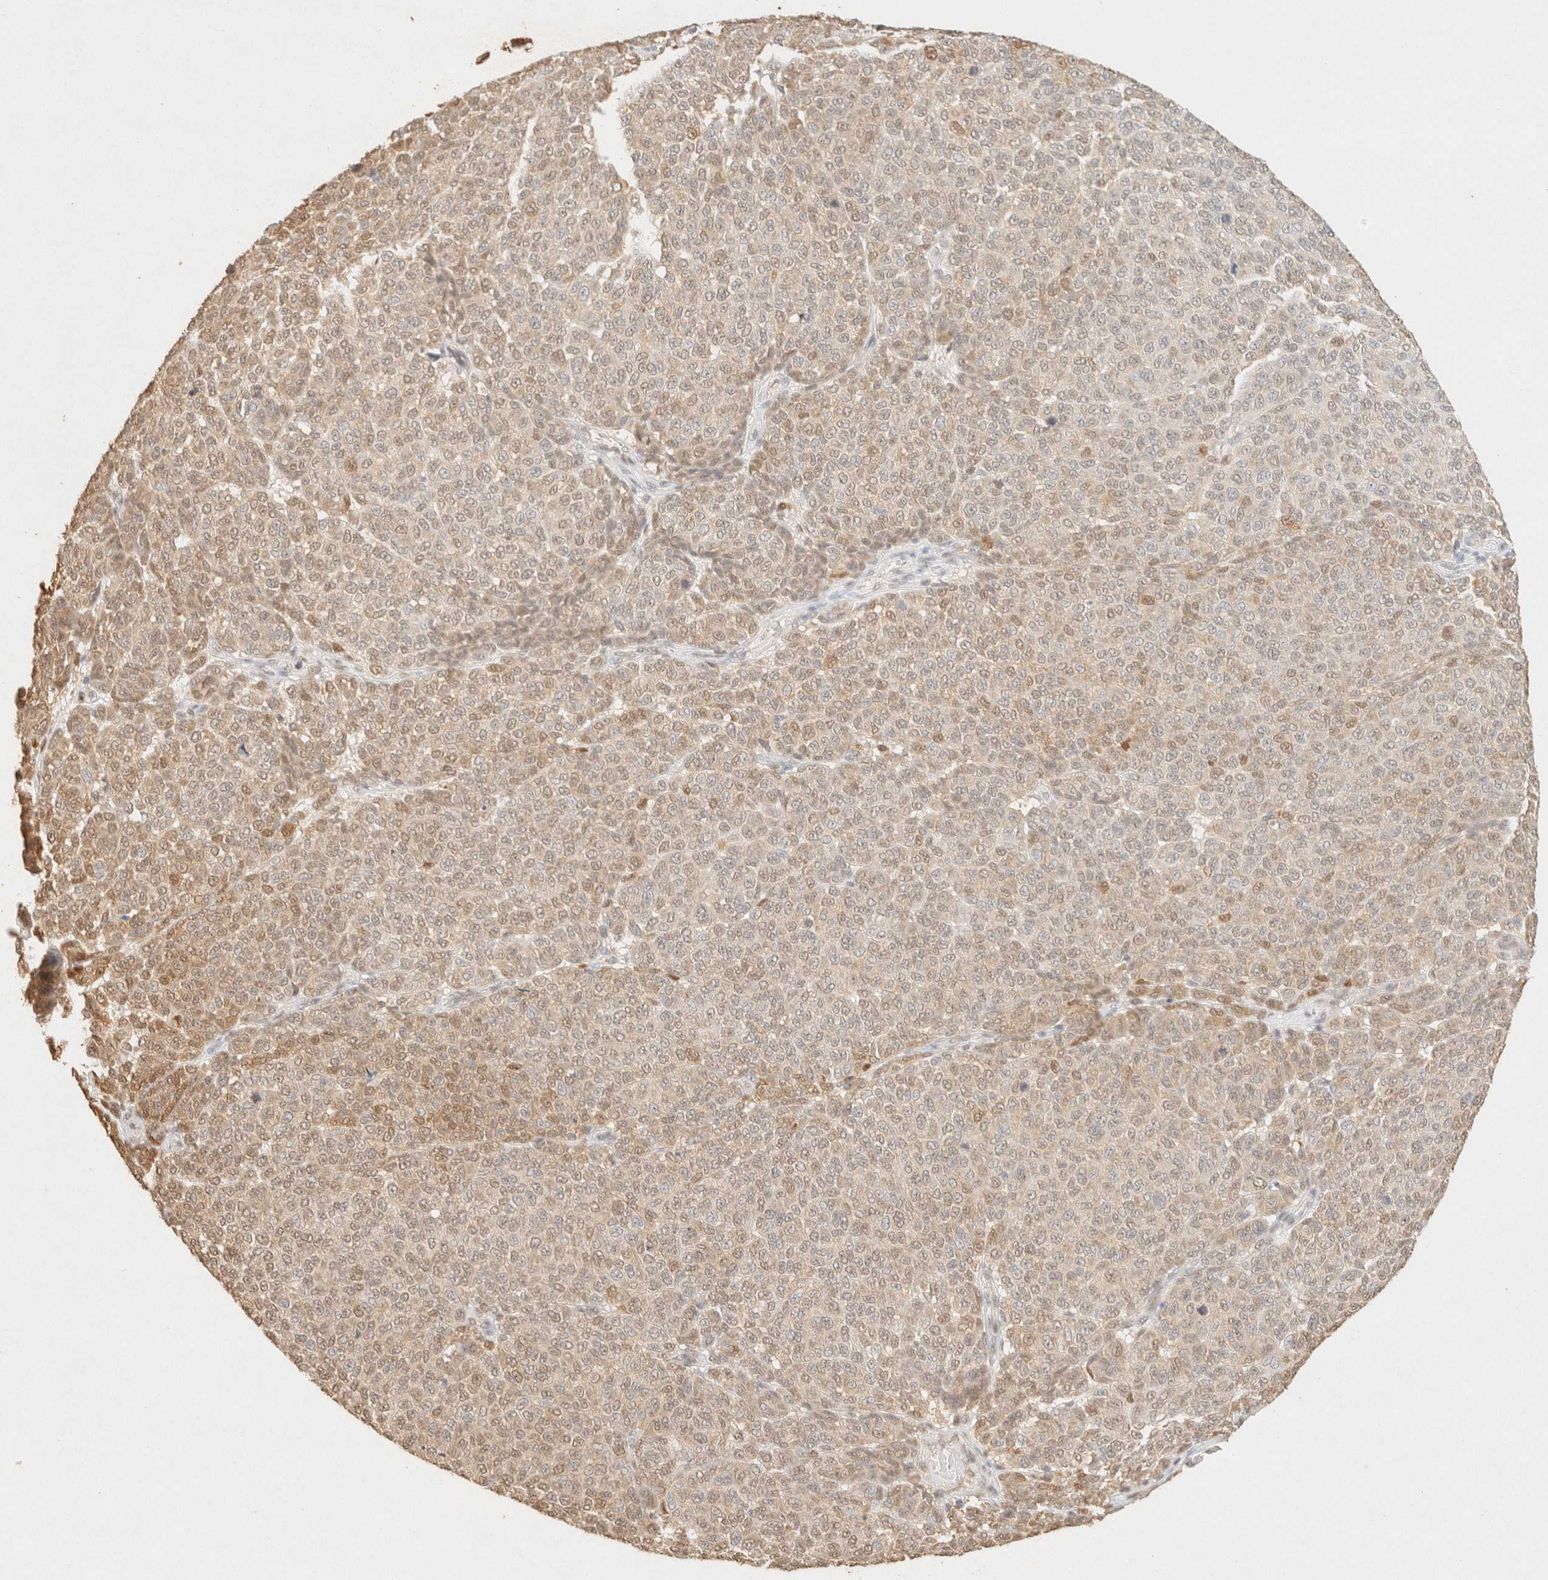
{"staining": {"intensity": "weak", "quantity": ">75%", "location": "cytoplasmic/membranous,nuclear"}, "tissue": "melanoma", "cell_type": "Tumor cells", "image_type": "cancer", "snomed": [{"axis": "morphology", "description": "Malignant melanoma, NOS"}, {"axis": "topography", "description": "Skin"}], "caption": "Melanoma stained with DAB (3,3'-diaminobenzidine) IHC exhibits low levels of weak cytoplasmic/membranous and nuclear expression in about >75% of tumor cells.", "gene": "S100A13", "patient": {"sex": "male", "age": 59}}